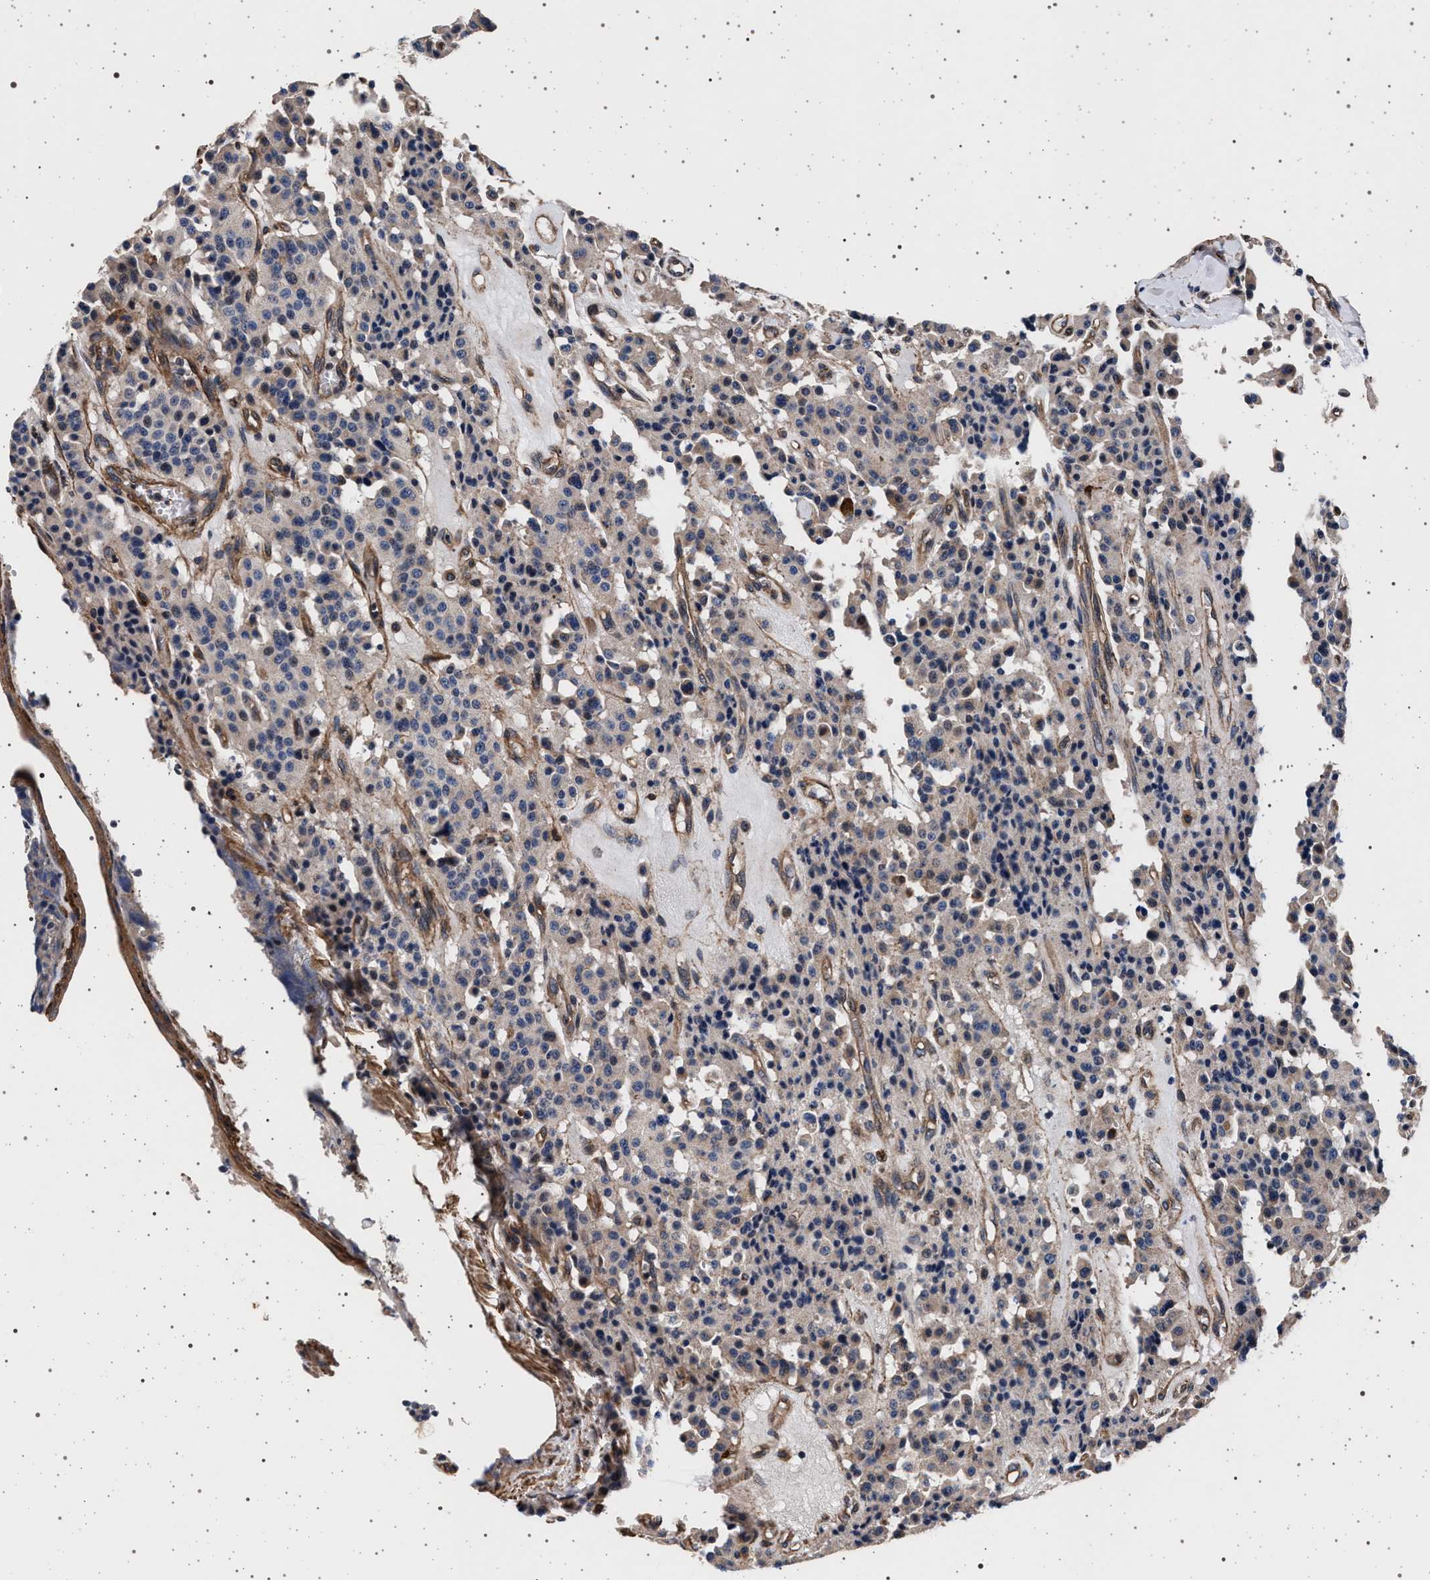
{"staining": {"intensity": "negative", "quantity": "none", "location": "none"}, "tissue": "carcinoid", "cell_type": "Tumor cells", "image_type": "cancer", "snomed": [{"axis": "morphology", "description": "Carcinoid, malignant, NOS"}, {"axis": "topography", "description": "Lung"}], "caption": "High magnification brightfield microscopy of carcinoid stained with DAB (3,3'-diaminobenzidine) (brown) and counterstained with hematoxylin (blue): tumor cells show no significant positivity.", "gene": "KCNK6", "patient": {"sex": "male", "age": 30}}